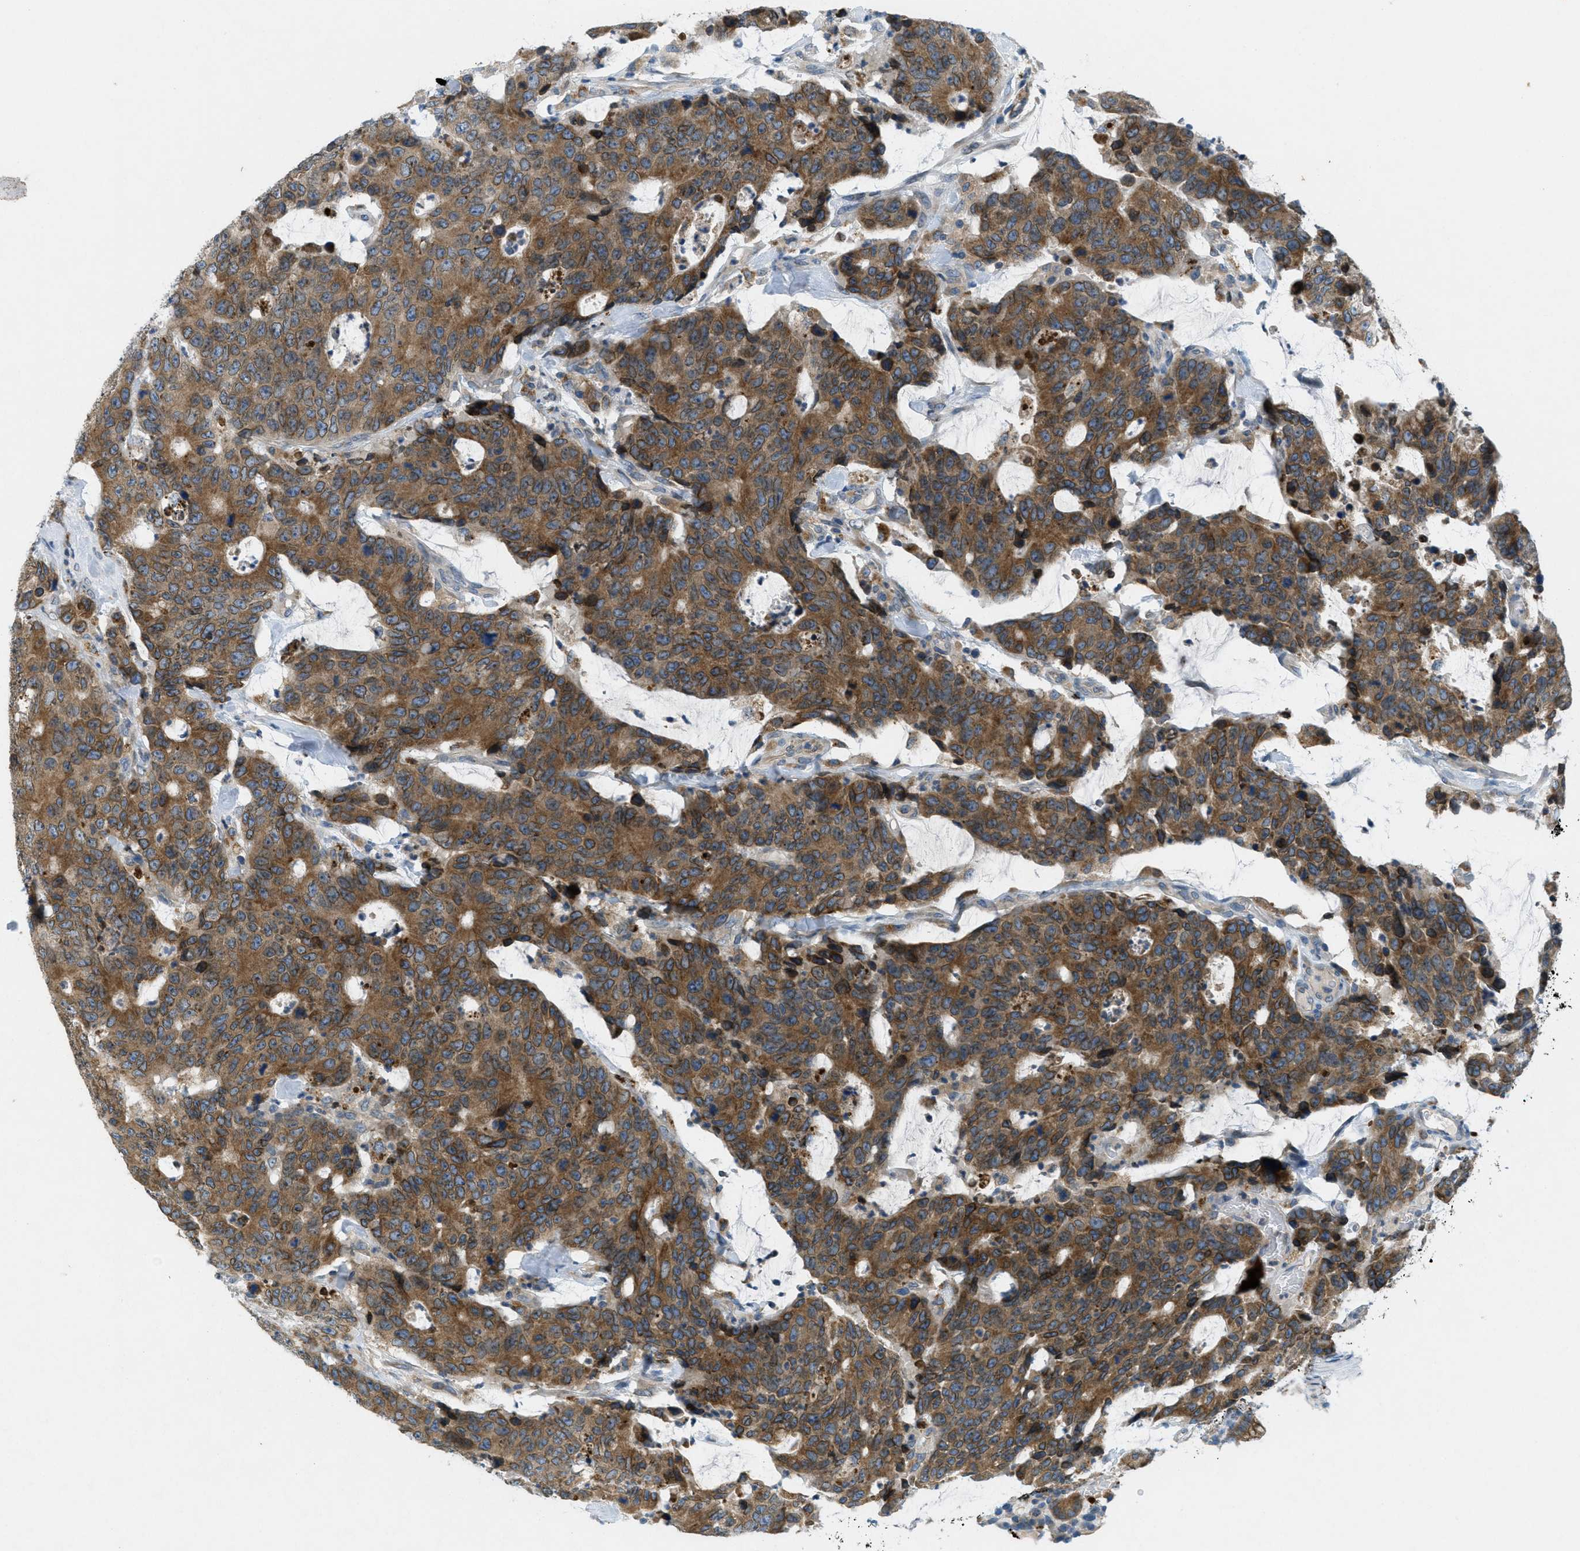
{"staining": {"intensity": "moderate", "quantity": ">75%", "location": "cytoplasmic/membranous"}, "tissue": "colorectal cancer", "cell_type": "Tumor cells", "image_type": "cancer", "snomed": [{"axis": "morphology", "description": "Adenocarcinoma, NOS"}, {"axis": "topography", "description": "Colon"}], "caption": "The histopathology image displays immunohistochemical staining of colorectal cancer (adenocarcinoma). There is moderate cytoplasmic/membranous positivity is present in about >75% of tumor cells. (Stains: DAB in brown, nuclei in blue, Microscopy: brightfield microscopy at high magnification).", "gene": "SIGMAR1", "patient": {"sex": "female", "age": 86}}